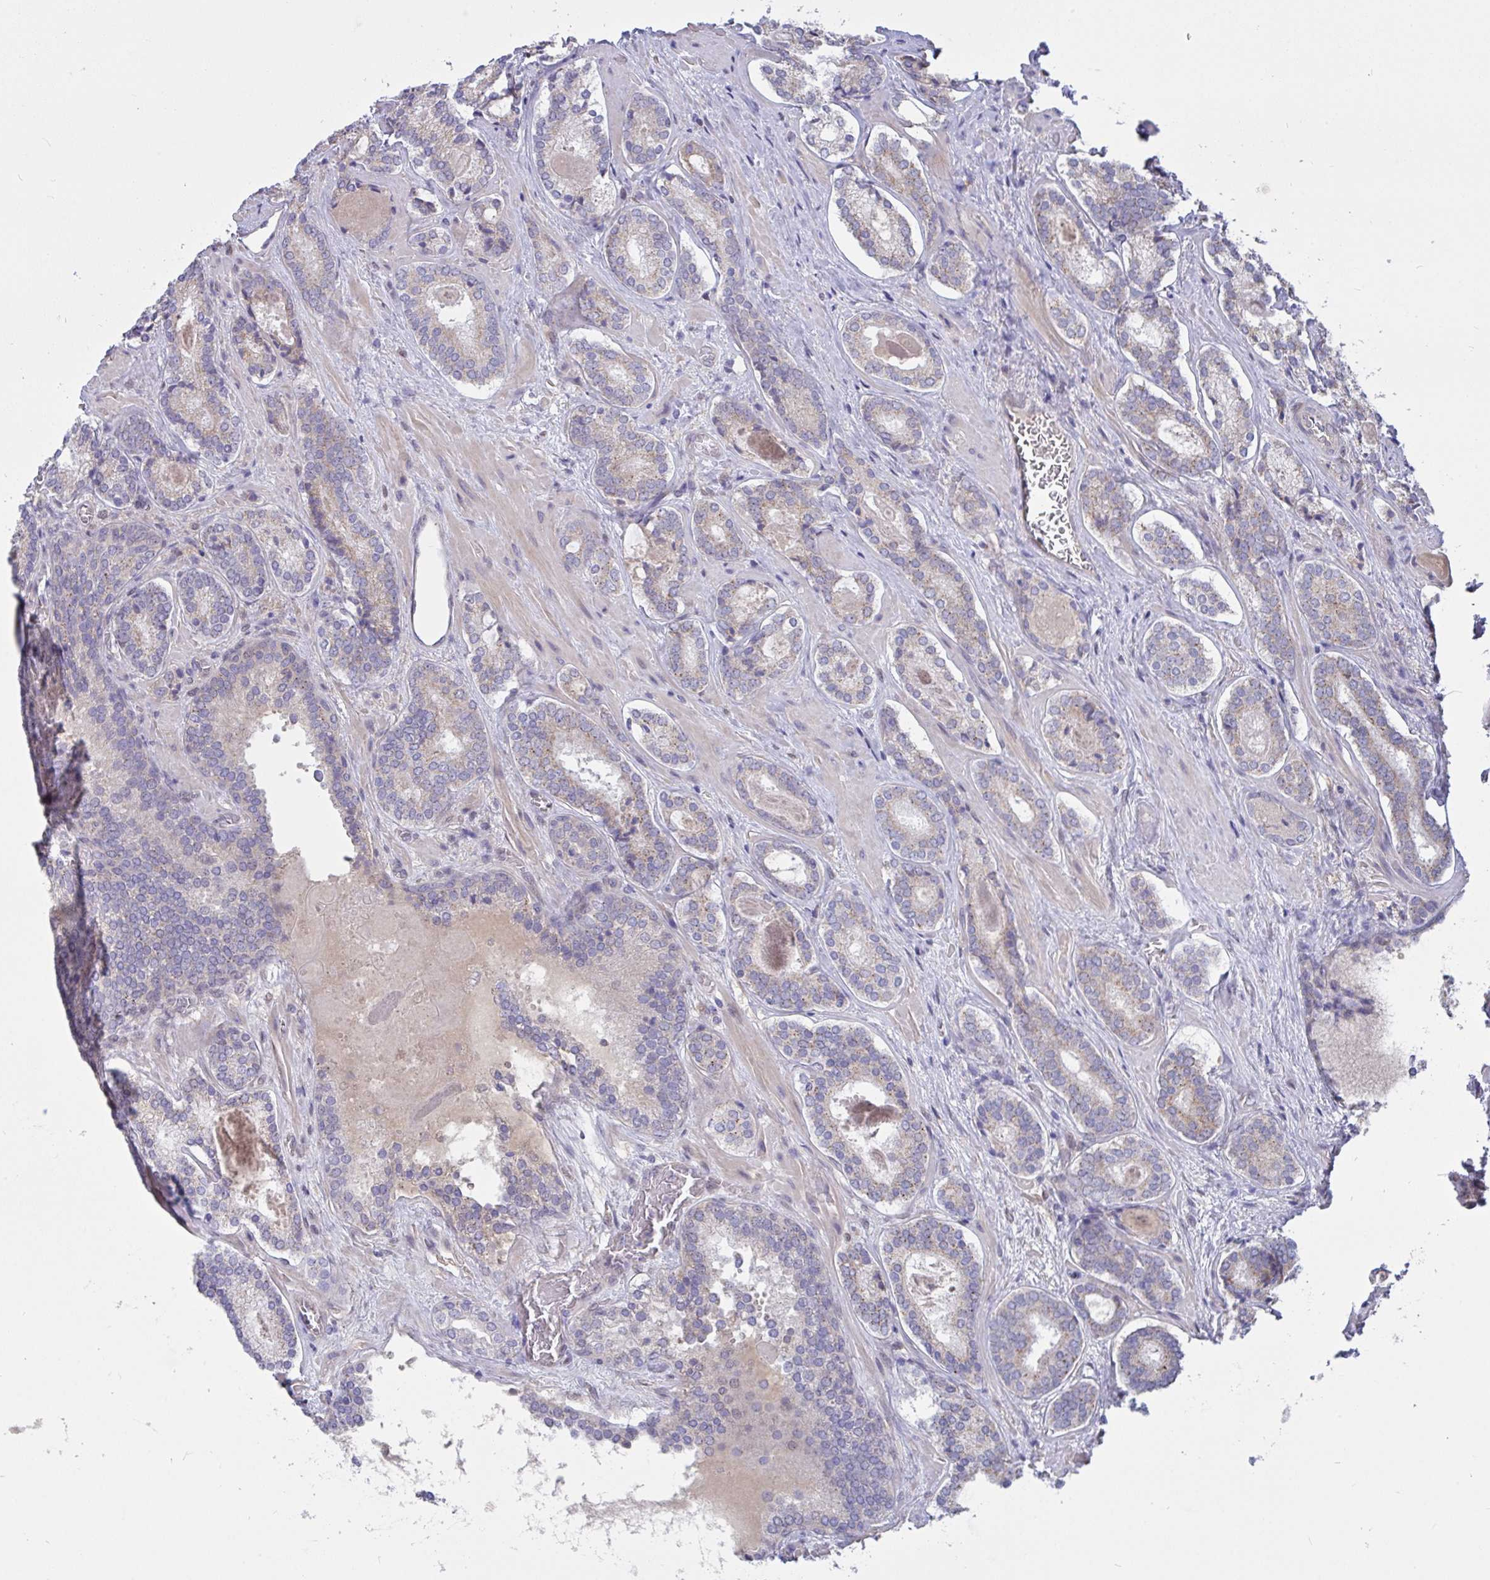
{"staining": {"intensity": "weak", "quantity": "25%-75%", "location": "cytoplasmic/membranous"}, "tissue": "prostate cancer", "cell_type": "Tumor cells", "image_type": "cancer", "snomed": [{"axis": "morphology", "description": "Adenocarcinoma, Low grade"}, {"axis": "topography", "description": "Prostate"}], "caption": "Protein staining by immunohistochemistry (IHC) exhibits weak cytoplasmic/membranous staining in approximately 25%-75% of tumor cells in prostate adenocarcinoma (low-grade). The staining was performed using DAB to visualize the protein expression in brown, while the nuclei were stained in blue with hematoxylin (Magnification: 20x).", "gene": "L3HYPDH", "patient": {"sex": "male", "age": 62}}